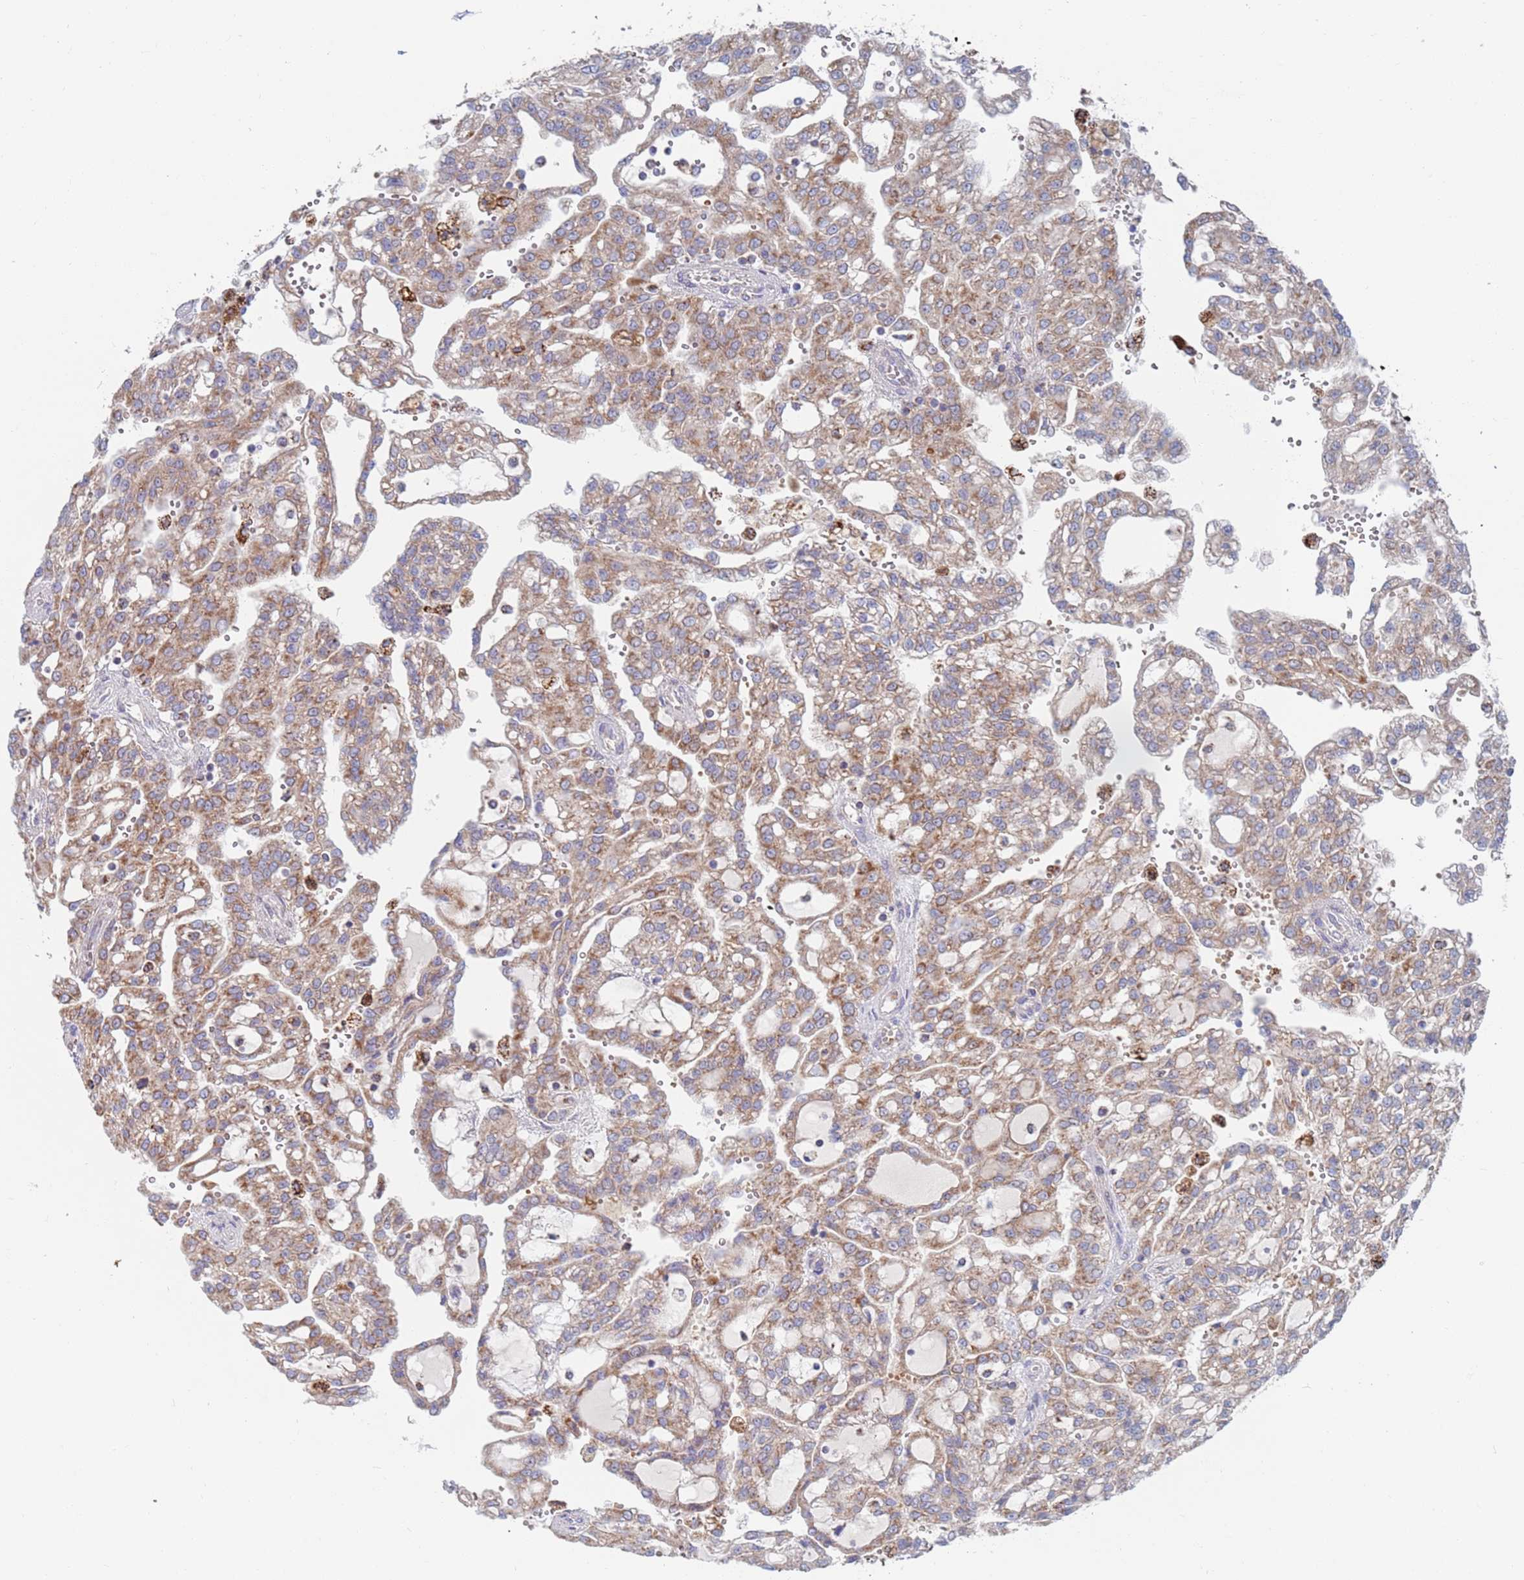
{"staining": {"intensity": "moderate", "quantity": ">75%", "location": "cytoplasmic/membranous"}, "tissue": "renal cancer", "cell_type": "Tumor cells", "image_type": "cancer", "snomed": [{"axis": "morphology", "description": "Adenocarcinoma, NOS"}, {"axis": "topography", "description": "Kidney"}], "caption": "This micrograph demonstrates immunohistochemistry staining of human renal adenocarcinoma, with medium moderate cytoplasmic/membranous staining in about >75% of tumor cells.", "gene": "CHCHD6", "patient": {"sex": "male", "age": 63}}